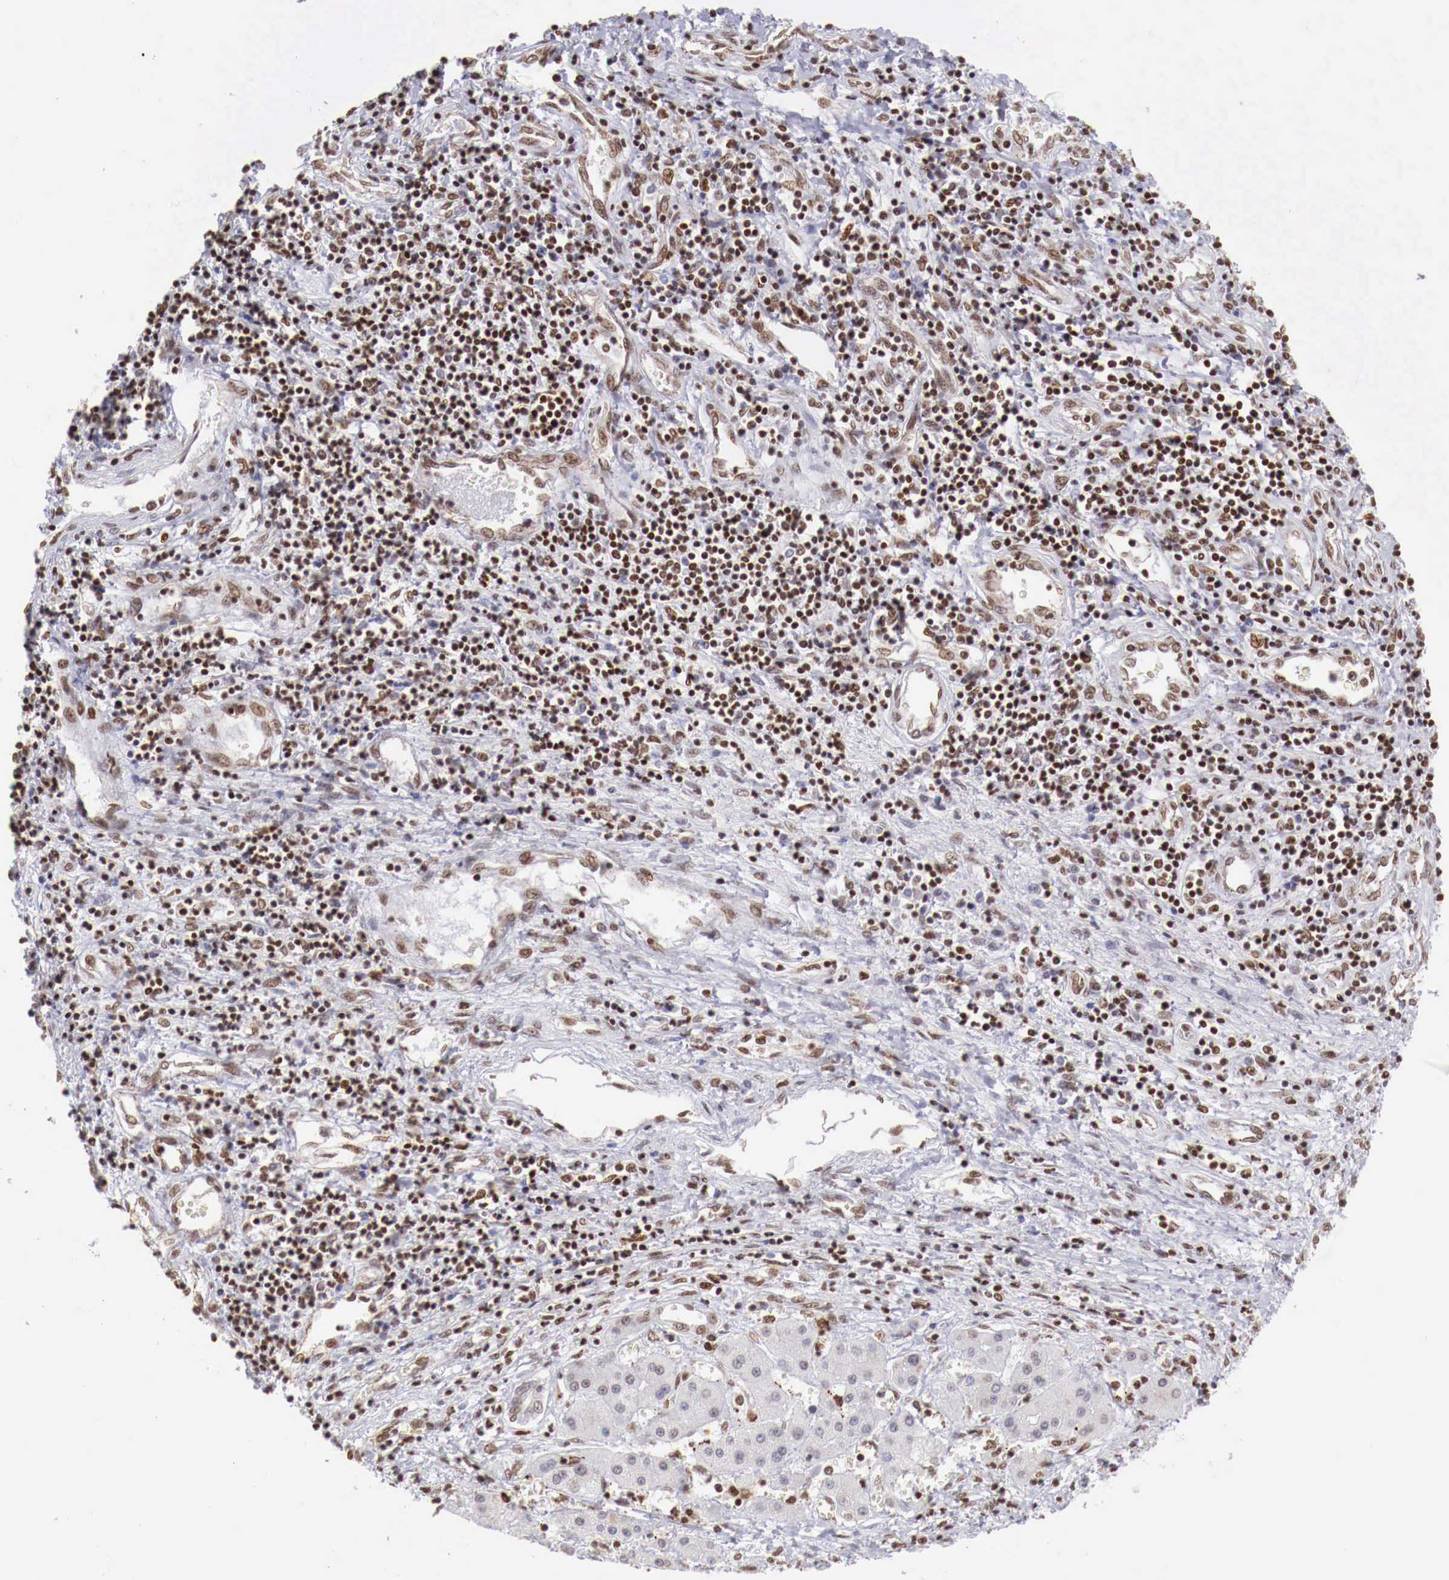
{"staining": {"intensity": "negative", "quantity": "none", "location": "none"}, "tissue": "liver cancer", "cell_type": "Tumor cells", "image_type": "cancer", "snomed": [{"axis": "morphology", "description": "Carcinoma, Hepatocellular, NOS"}, {"axis": "topography", "description": "Liver"}], "caption": "Human hepatocellular carcinoma (liver) stained for a protein using immunohistochemistry (IHC) shows no staining in tumor cells.", "gene": "MAX", "patient": {"sex": "male", "age": 24}}